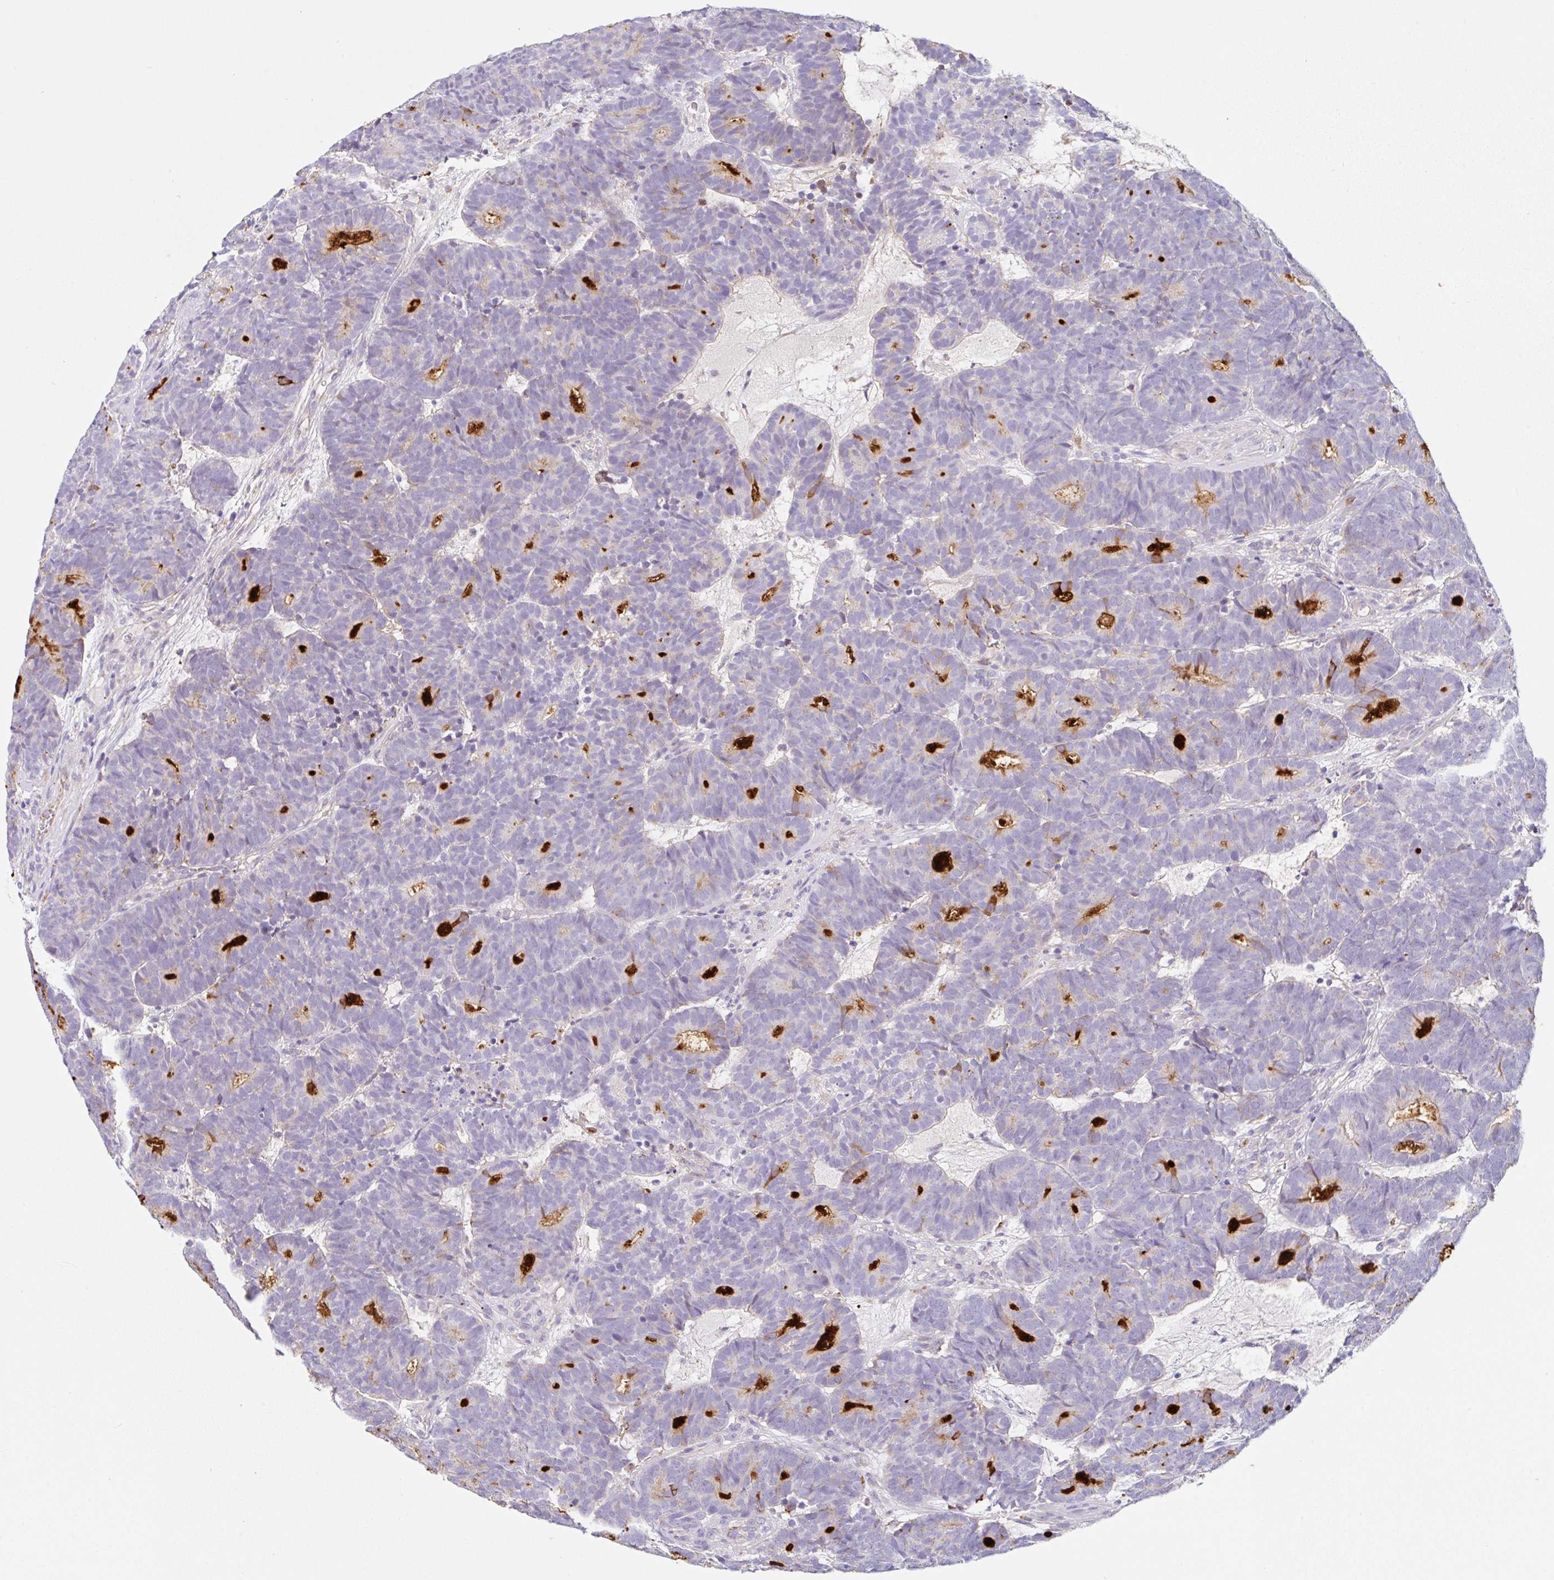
{"staining": {"intensity": "negative", "quantity": "none", "location": "none"}, "tissue": "head and neck cancer", "cell_type": "Tumor cells", "image_type": "cancer", "snomed": [{"axis": "morphology", "description": "Adenocarcinoma, NOS"}, {"axis": "topography", "description": "Head-Neck"}], "caption": "DAB immunohistochemical staining of human head and neck cancer (adenocarcinoma) displays no significant expression in tumor cells.", "gene": "DKK4", "patient": {"sex": "female", "age": 81}}